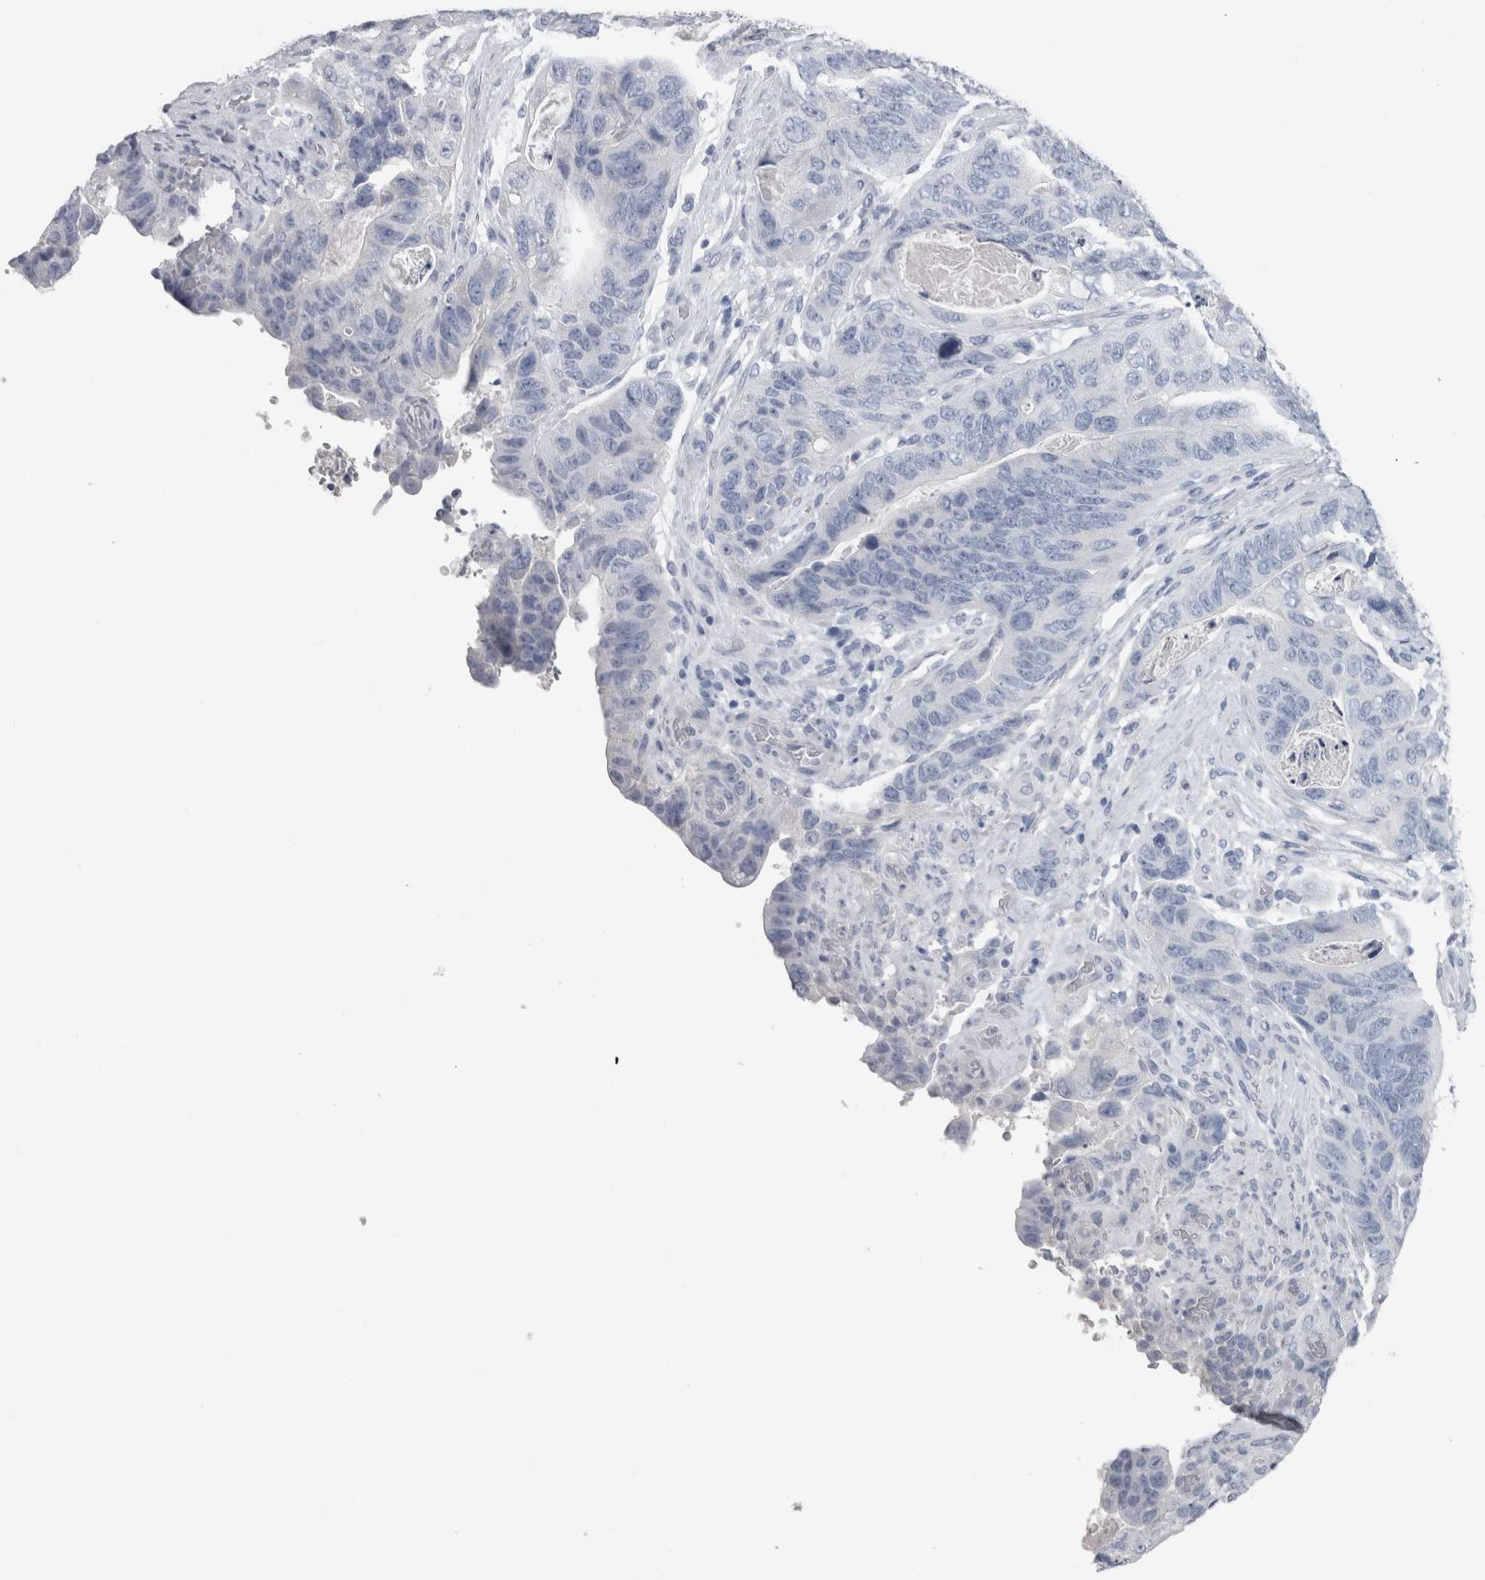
{"staining": {"intensity": "negative", "quantity": "none", "location": "none"}, "tissue": "stomach cancer", "cell_type": "Tumor cells", "image_type": "cancer", "snomed": [{"axis": "morphology", "description": "Adenocarcinoma, NOS"}, {"axis": "topography", "description": "Stomach"}], "caption": "Adenocarcinoma (stomach) was stained to show a protein in brown. There is no significant expression in tumor cells.", "gene": "MSMB", "patient": {"sex": "female", "age": 89}}